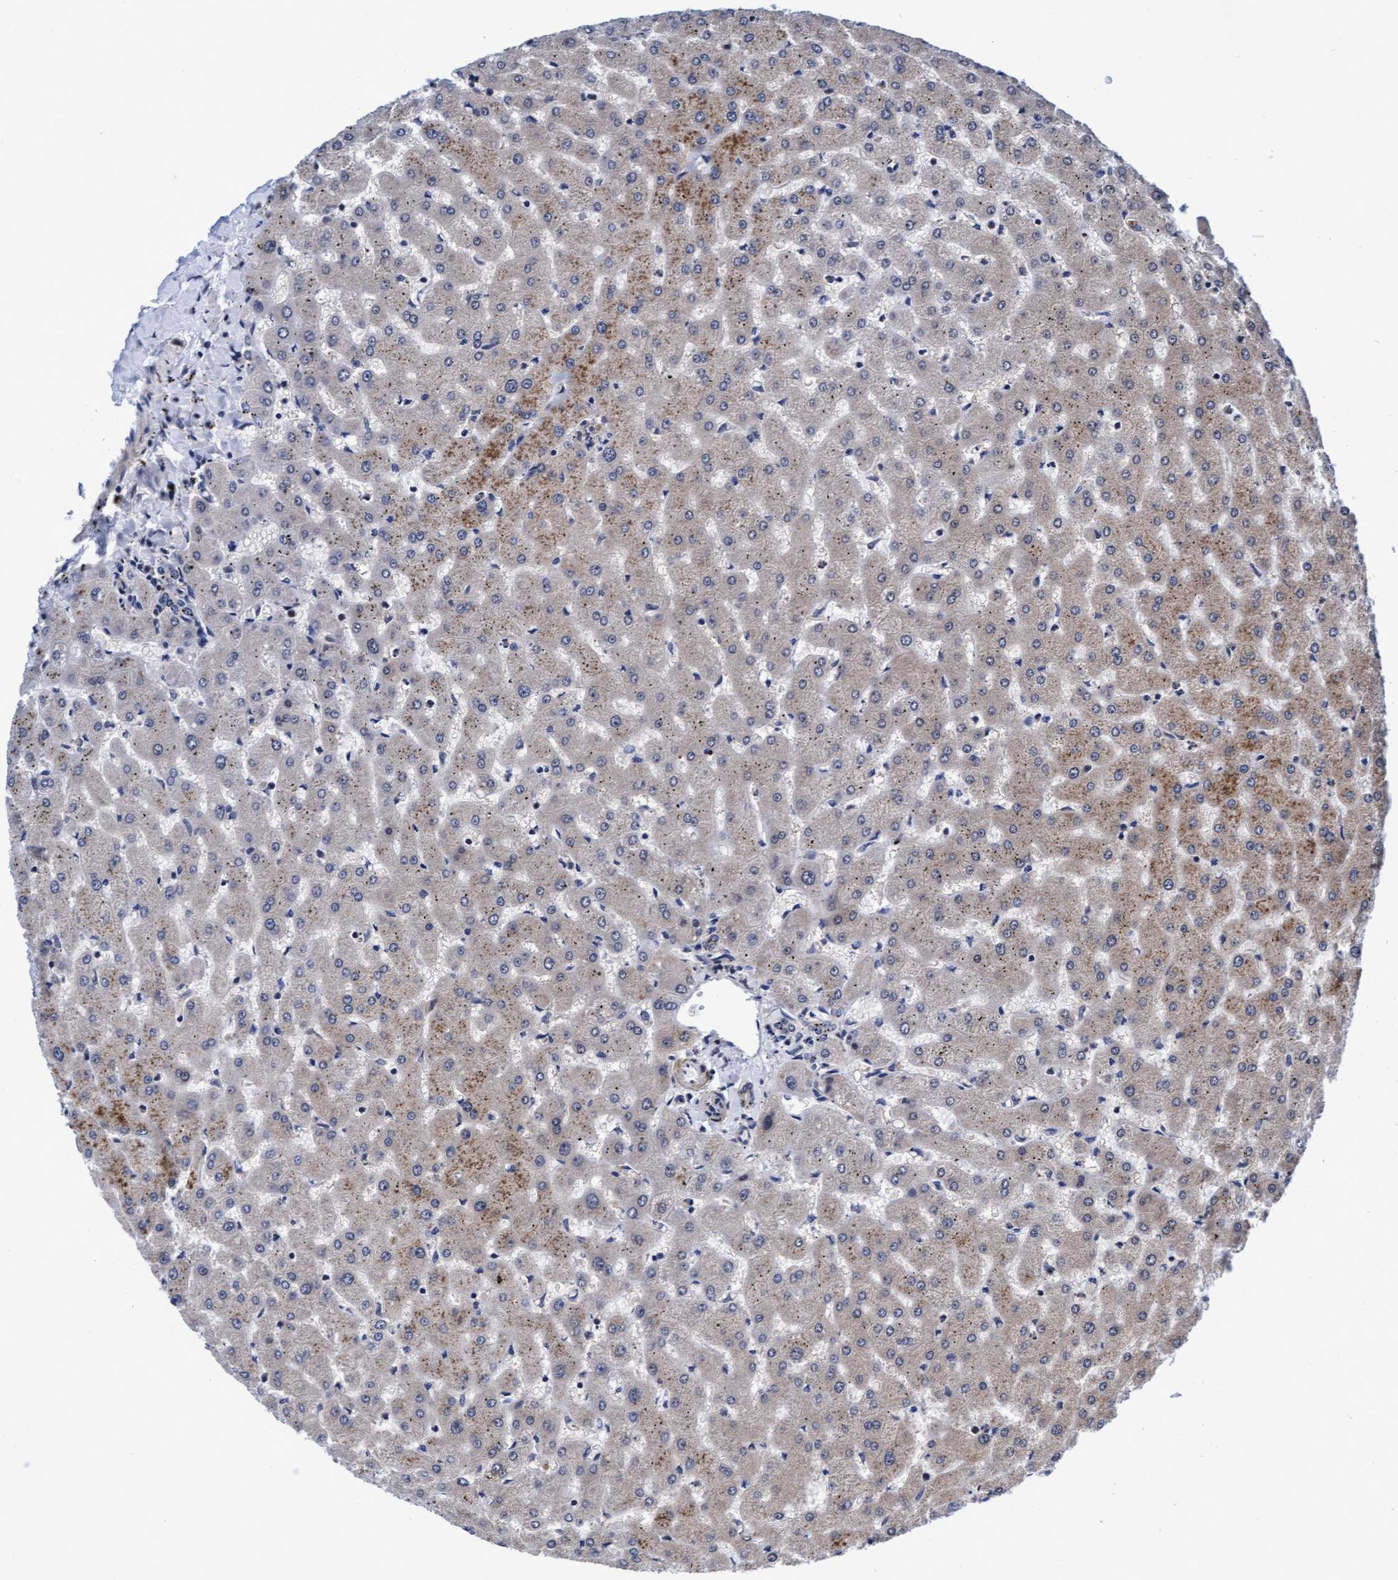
{"staining": {"intensity": "weak", "quantity": "25%-75%", "location": "cytoplasmic/membranous"}, "tissue": "liver", "cell_type": "Cholangiocytes", "image_type": "normal", "snomed": [{"axis": "morphology", "description": "Normal tissue, NOS"}, {"axis": "topography", "description": "Liver"}], "caption": "About 25%-75% of cholangiocytes in normal human liver demonstrate weak cytoplasmic/membranous protein expression as visualized by brown immunohistochemical staining.", "gene": "EFCAB13", "patient": {"sex": "female", "age": 63}}